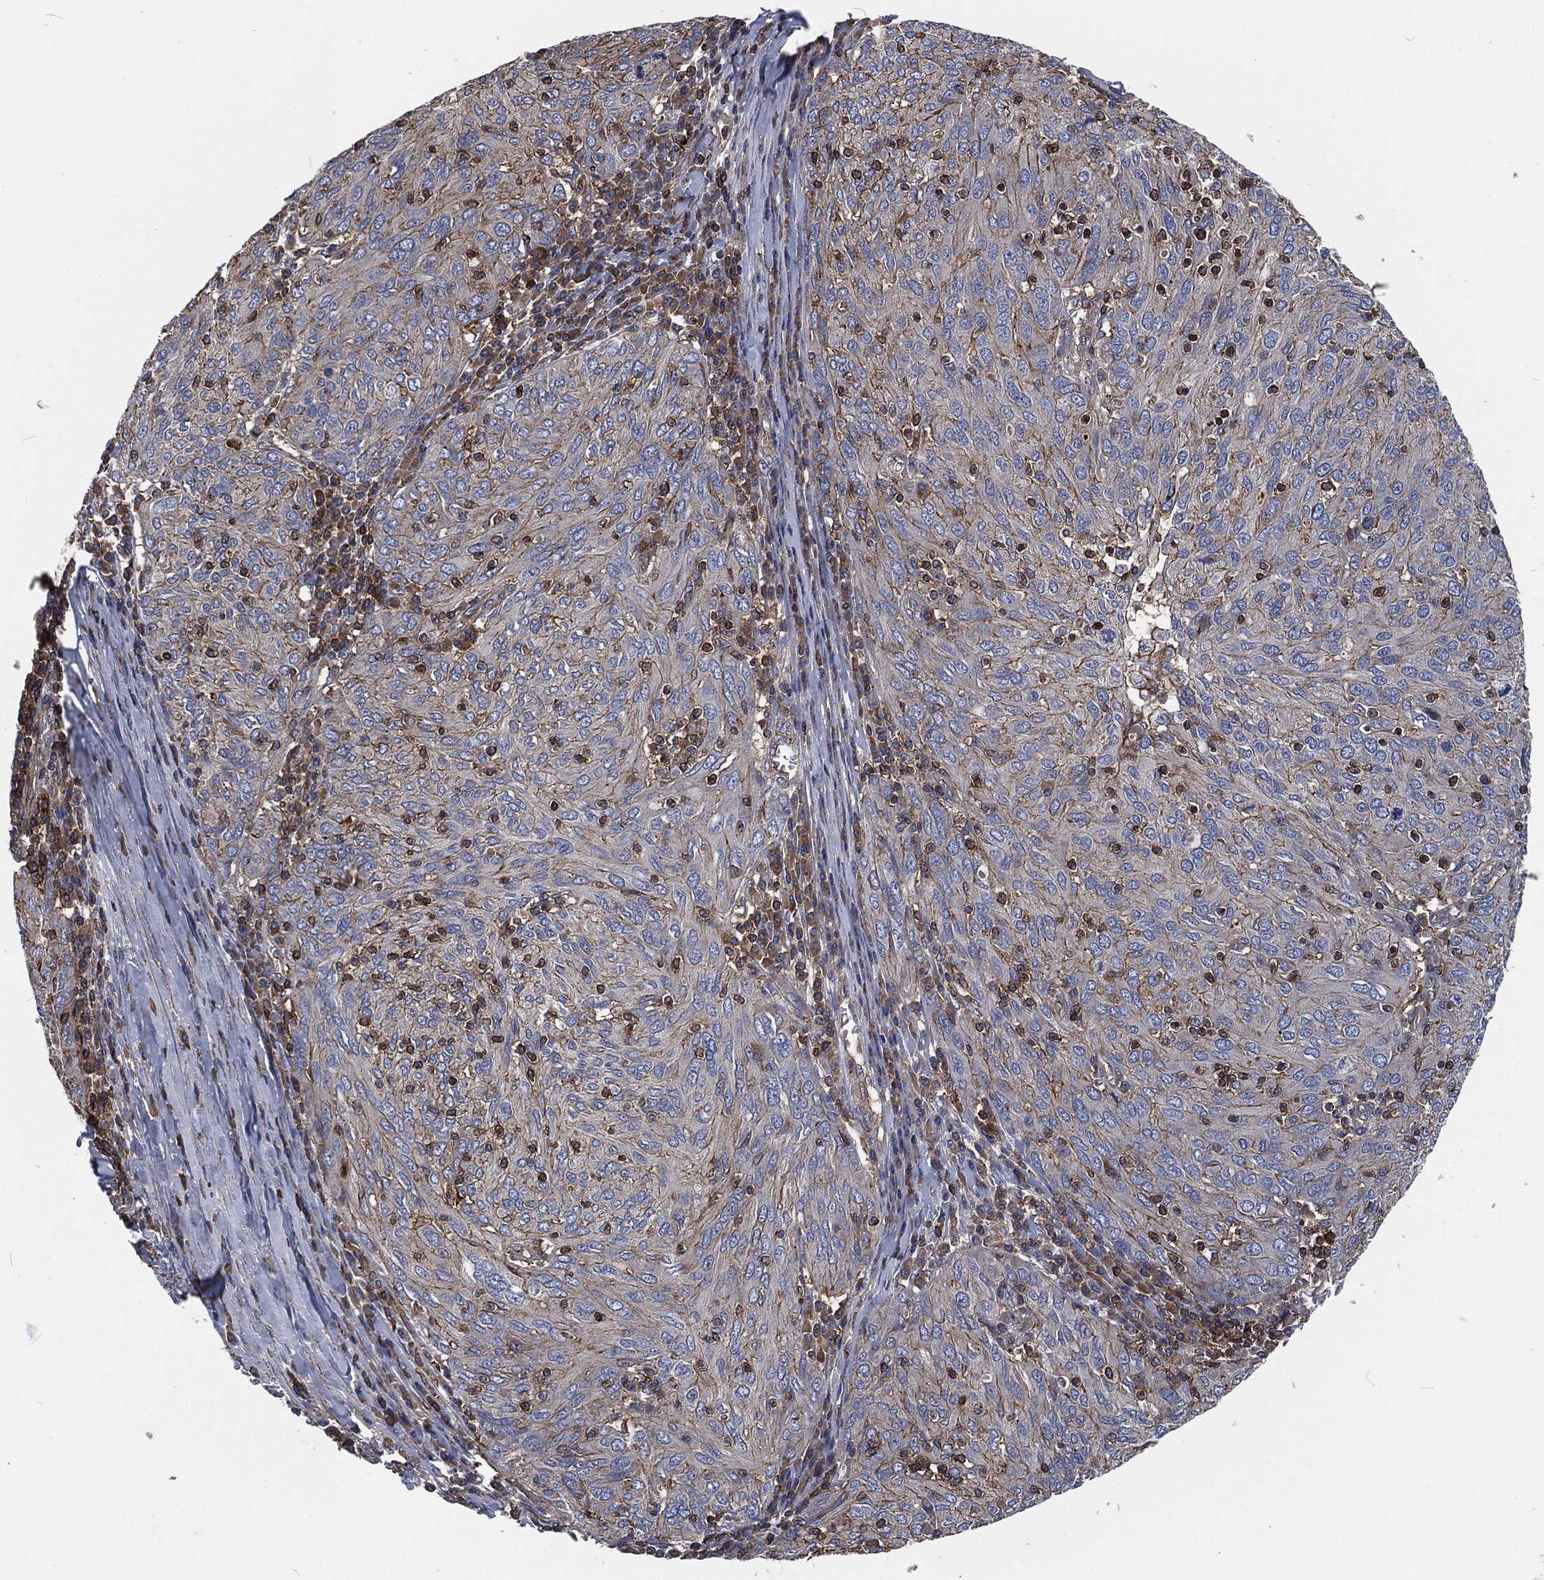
{"staining": {"intensity": "moderate", "quantity": "<25%", "location": "cytoplasmic/membranous"}, "tissue": "ovarian cancer", "cell_type": "Tumor cells", "image_type": "cancer", "snomed": [{"axis": "morphology", "description": "Carcinoma, endometroid"}, {"axis": "topography", "description": "Ovary"}], "caption": "Endometroid carcinoma (ovarian) stained with DAB immunohistochemistry demonstrates low levels of moderate cytoplasmic/membranous staining in approximately <25% of tumor cells.", "gene": "LGALS9", "patient": {"sex": "female", "age": 50}}